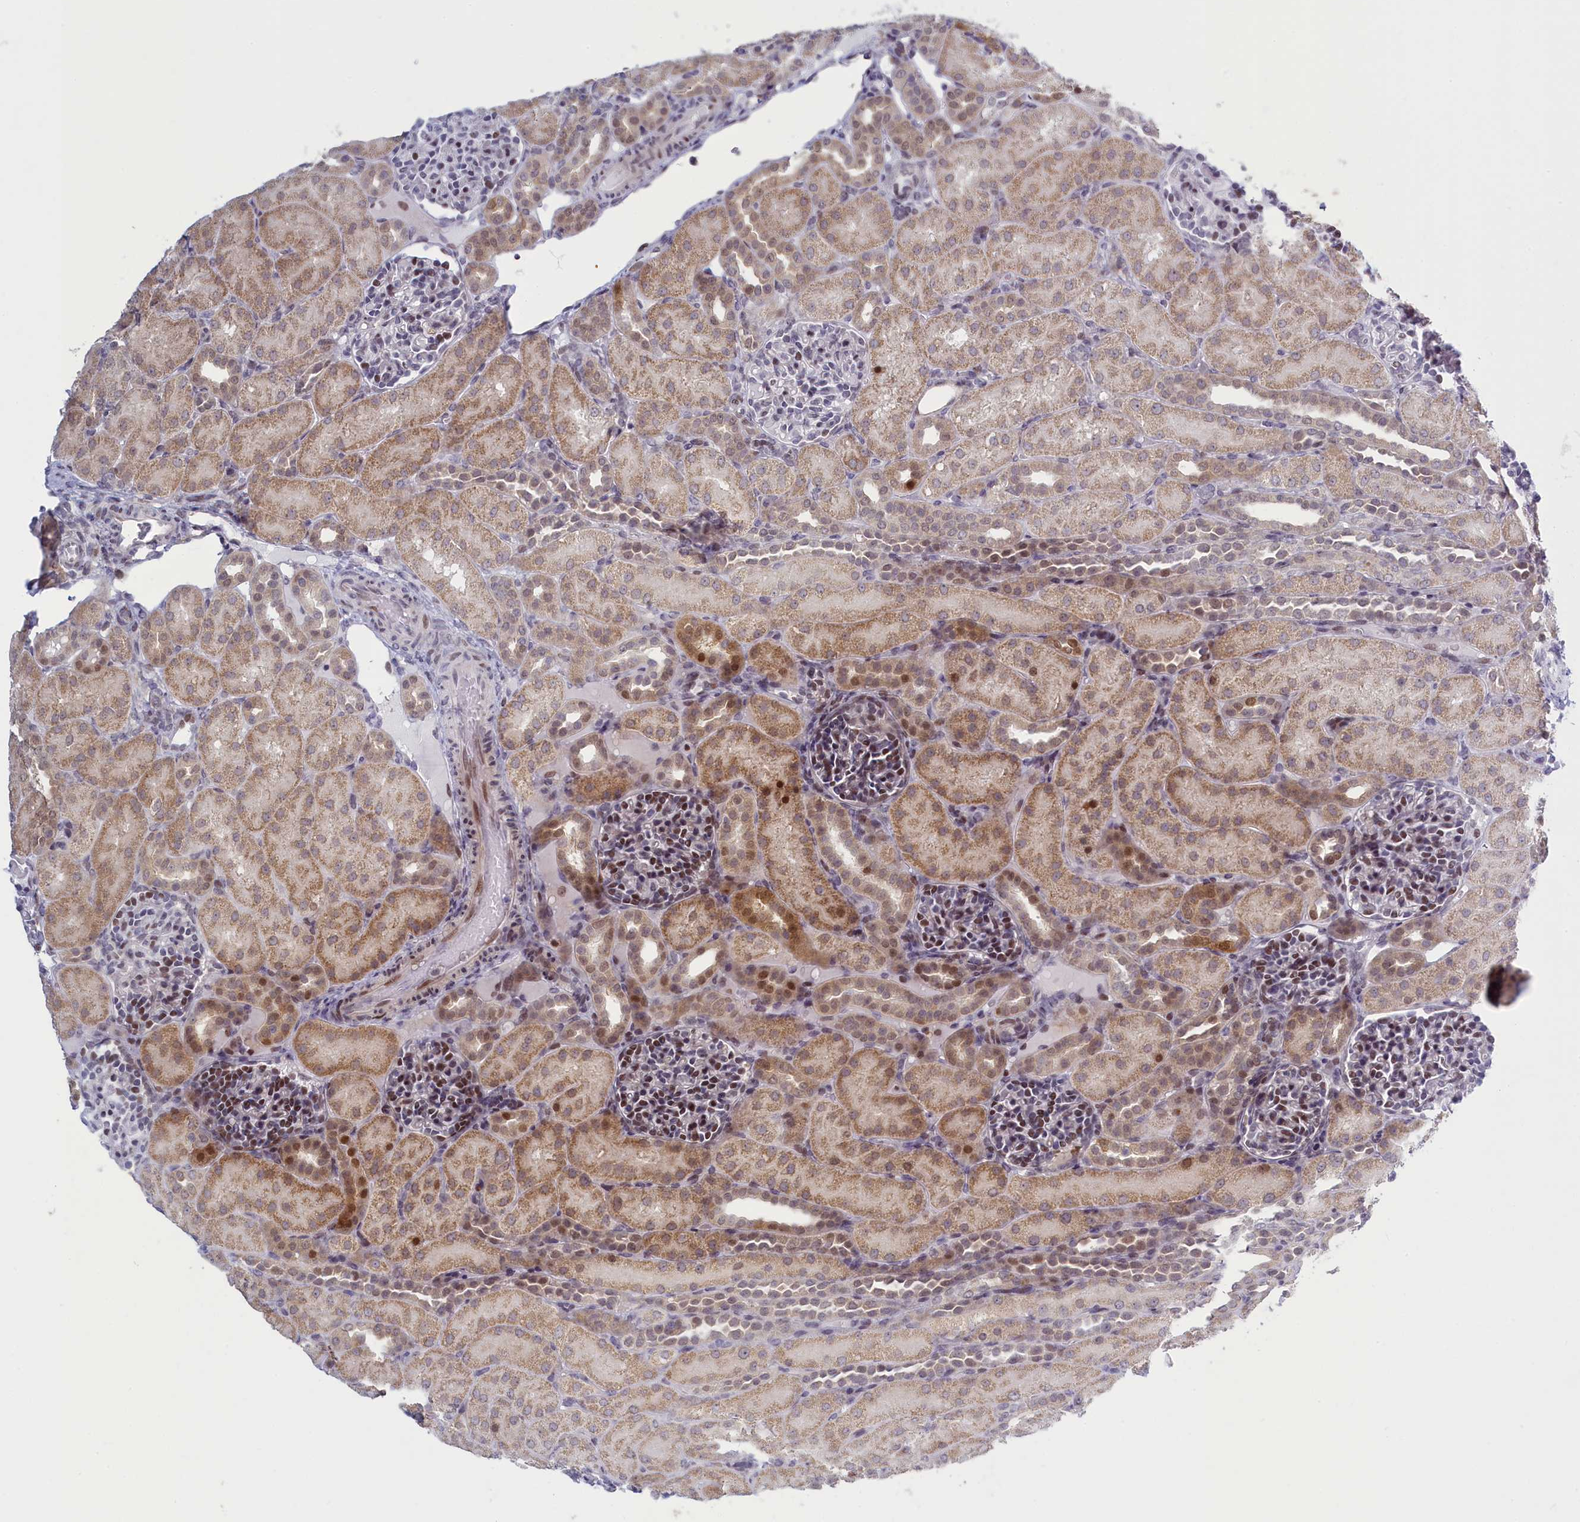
{"staining": {"intensity": "moderate", "quantity": "<25%", "location": "nuclear"}, "tissue": "kidney", "cell_type": "Cells in glomeruli", "image_type": "normal", "snomed": [{"axis": "morphology", "description": "Normal tissue, NOS"}, {"axis": "topography", "description": "Kidney"}], "caption": "High-magnification brightfield microscopy of unremarkable kidney stained with DAB (3,3'-diaminobenzidine) (brown) and counterstained with hematoxylin (blue). cells in glomeruli exhibit moderate nuclear positivity is seen in approximately<25% of cells. (Stains: DAB in brown, nuclei in blue, Microscopy: brightfield microscopy at high magnification).", "gene": "ATF7IP2", "patient": {"sex": "male", "age": 1}}